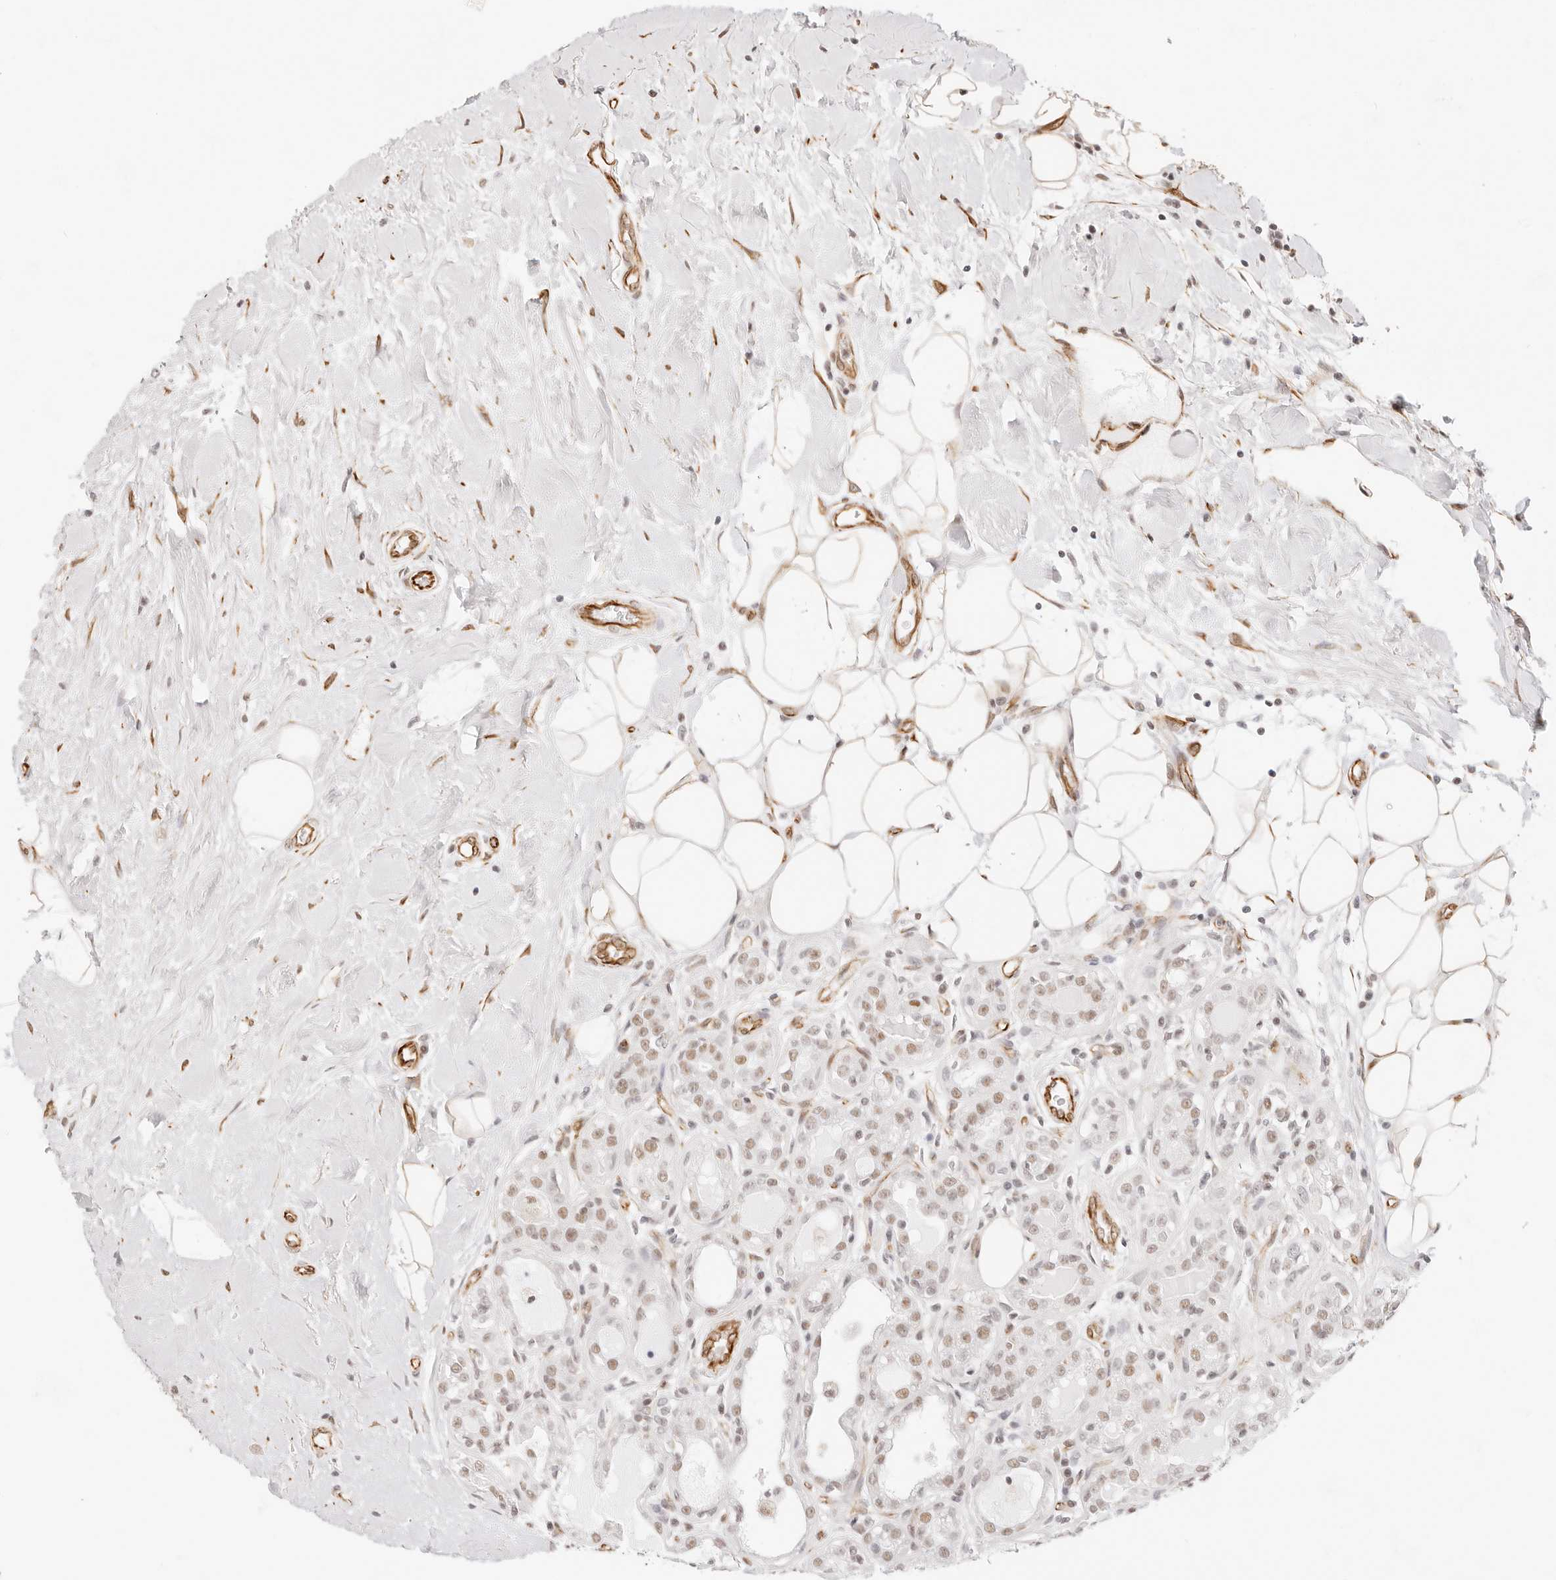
{"staining": {"intensity": "weak", "quantity": "25%-75%", "location": "nuclear"}, "tissue": "breast cancer", "cell_type": "Tumor cells", "image_type": "cancer", "snomed": [{"axis": "morphology", "description": "Duct carcinoma"}, {"axis": "topography", "description": "Breast"}], "caption": "This micrograph displays breast intraductal carcinoma stained with immunohistochemistry to label a protein in brown. The nuclear of tumor cells show weak positivity for the protein. Nuclei are counter-stained blue.", "gene": "ZC3H11A", "patient": {"sex": "female", "age": 27}}